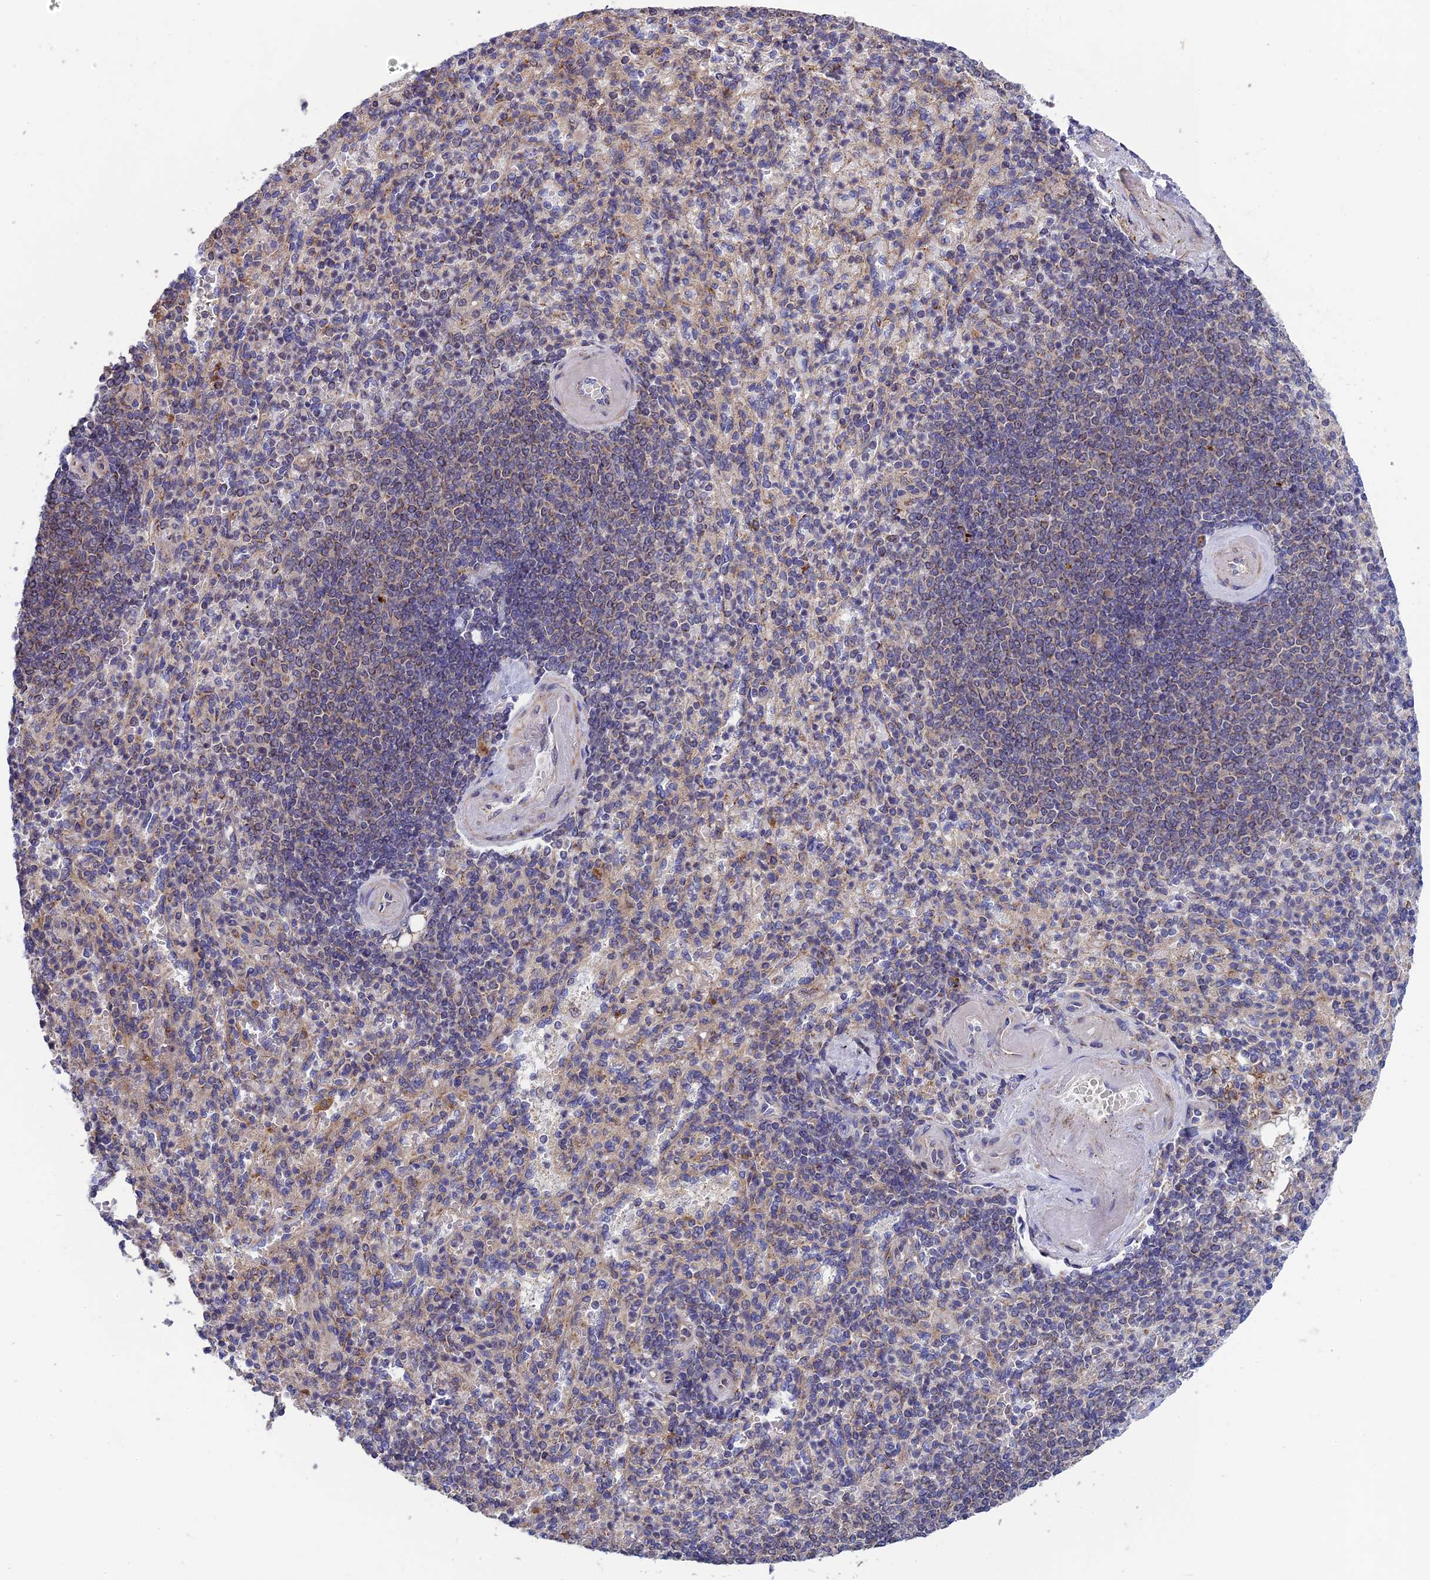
{"staining": {"intensity": "negative", "quantity": "none", "location": "none"}, "tissue": "spleen", "cell_type": "Cells in red pulp", "image_type": "normal", "snomed": [{"axis": "morphology", "description": "Normal tissue, NOS"}, {"axis": "topography", "description": "Spleen"}], "caption": "The immunohistochemistry (IHC) histopathology image has no significant expression in cells in red pulp of spleen. (Immunohistochemistry (ihc), brightfield microscopy, high magnification).", "gene": "BLTP2", "patient": {"sex": "female", "age": 74}}